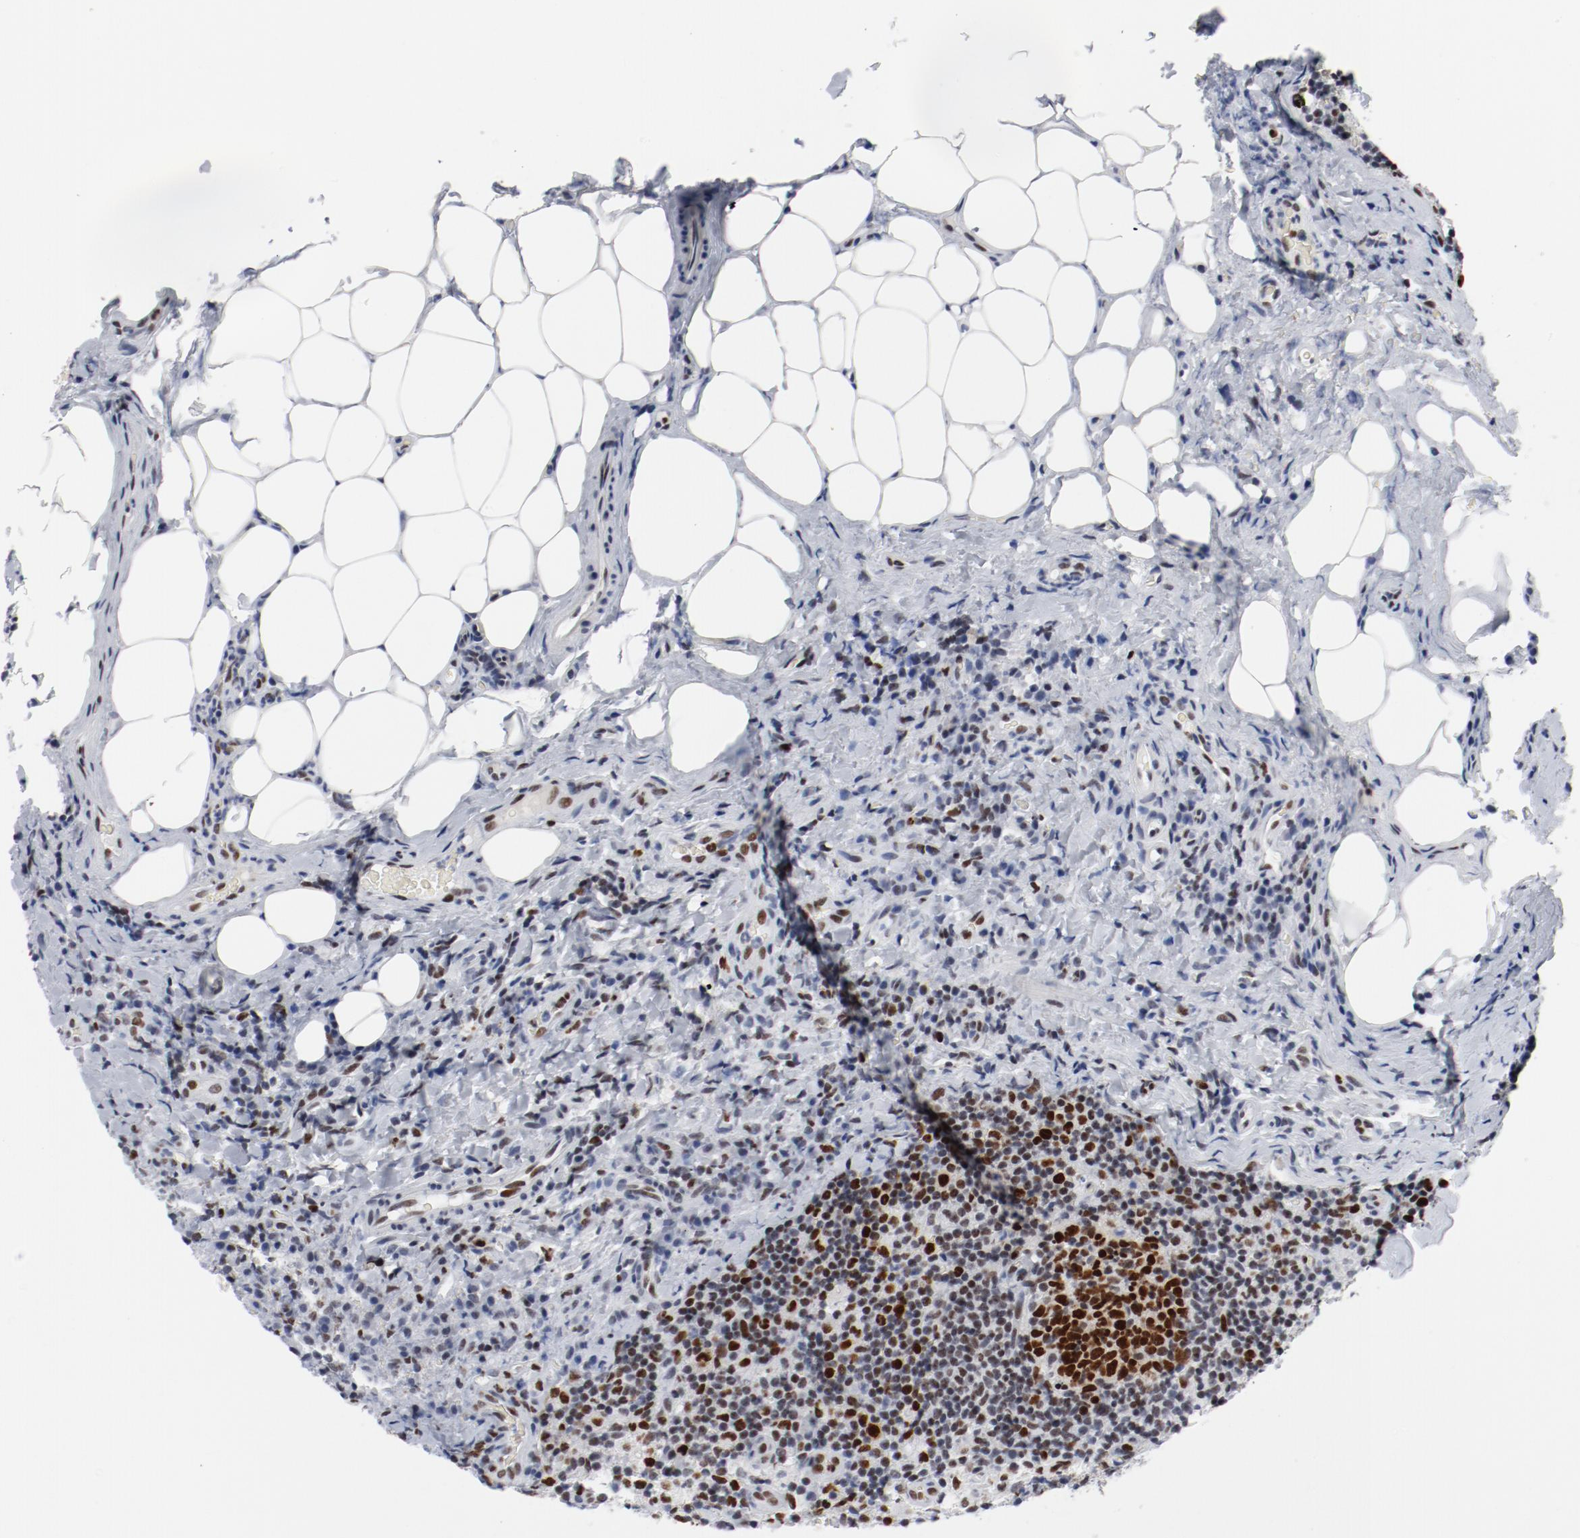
{"staining": {"intensity": "moderate", "quantity": ">75%", "location": "nuclear"}, "tissue": "lymph node", "cell_type": "Germinal center cells", "image_type": "normal", "snomed": [{"axis": "morphology", "description": "Normal tissue, NOS"}, {"axis": "morphology", "description": "Inflammation, NOS"}, {"axis": "topography", "description": "Lymph node"}], "caption": "Approximately >75% of germinal center cells in benign lymph node display moderate nuclear protein expression as visualized by brown immunohistochemical staining.", "gene": "POLD1", "patient": {"sex": "male", "age": 46}}